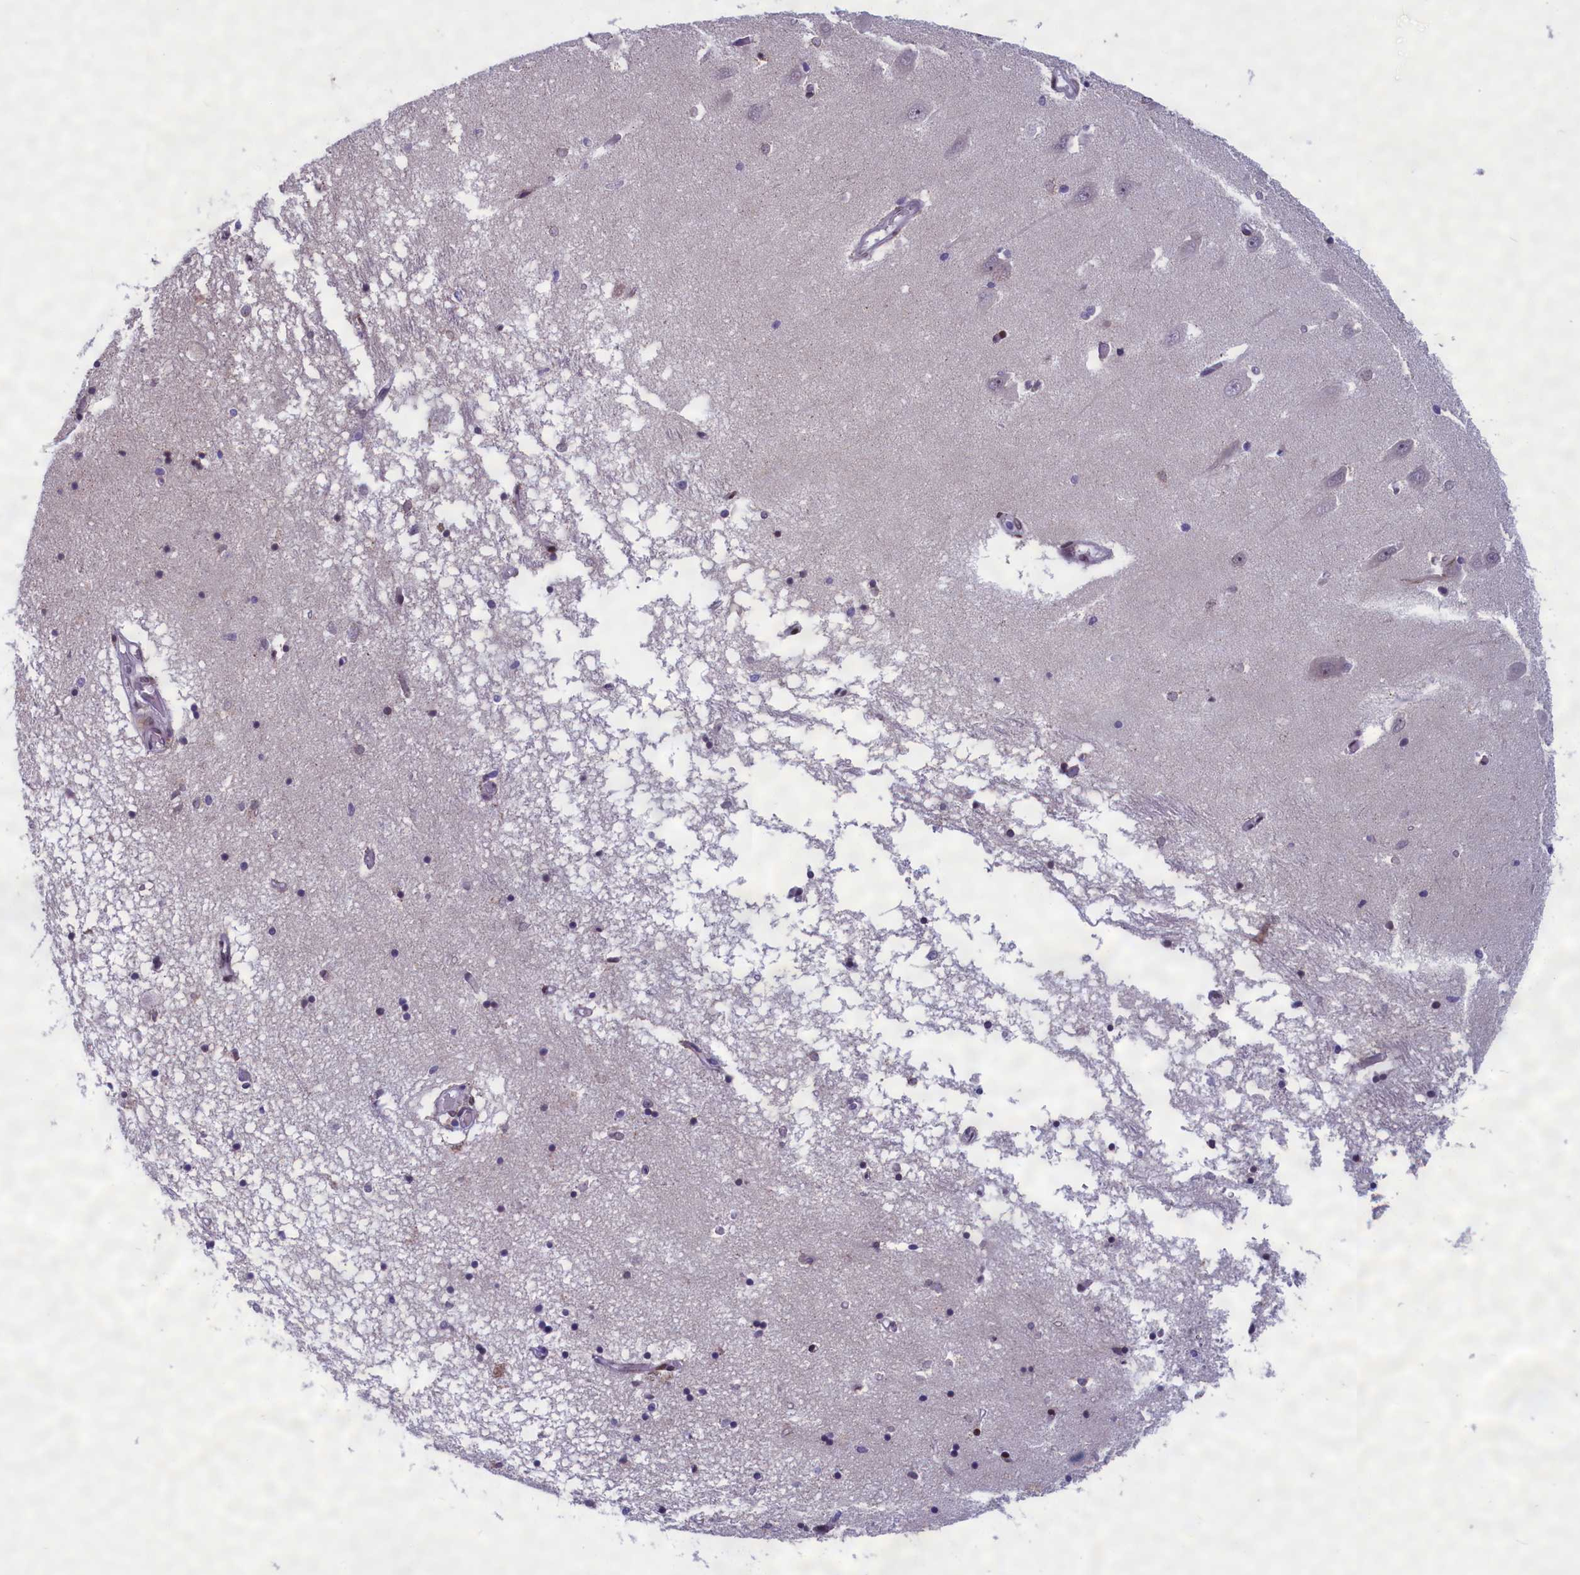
{"staining": {"intensity": "negative", "quantity": "none", "location": "none"}, "tissue": "hippocampus", "cell_type": "Glial cells", "image_type": "normal", "snomed": [{"axis": "morphology", "description": "Normal tissue, NOS"}, {"axis": "topography", "description": "Hippocampus"}], "caption": "A photomicrograph of human hippocampus is negative for staining in glial cells. (DAB (3,3'-diaminobenzidine) immunohistochemistry (IHC) with hematoxylin counter stain).", "gene": "GPSM1", "patient": {"sex": "male", "age": 70}}